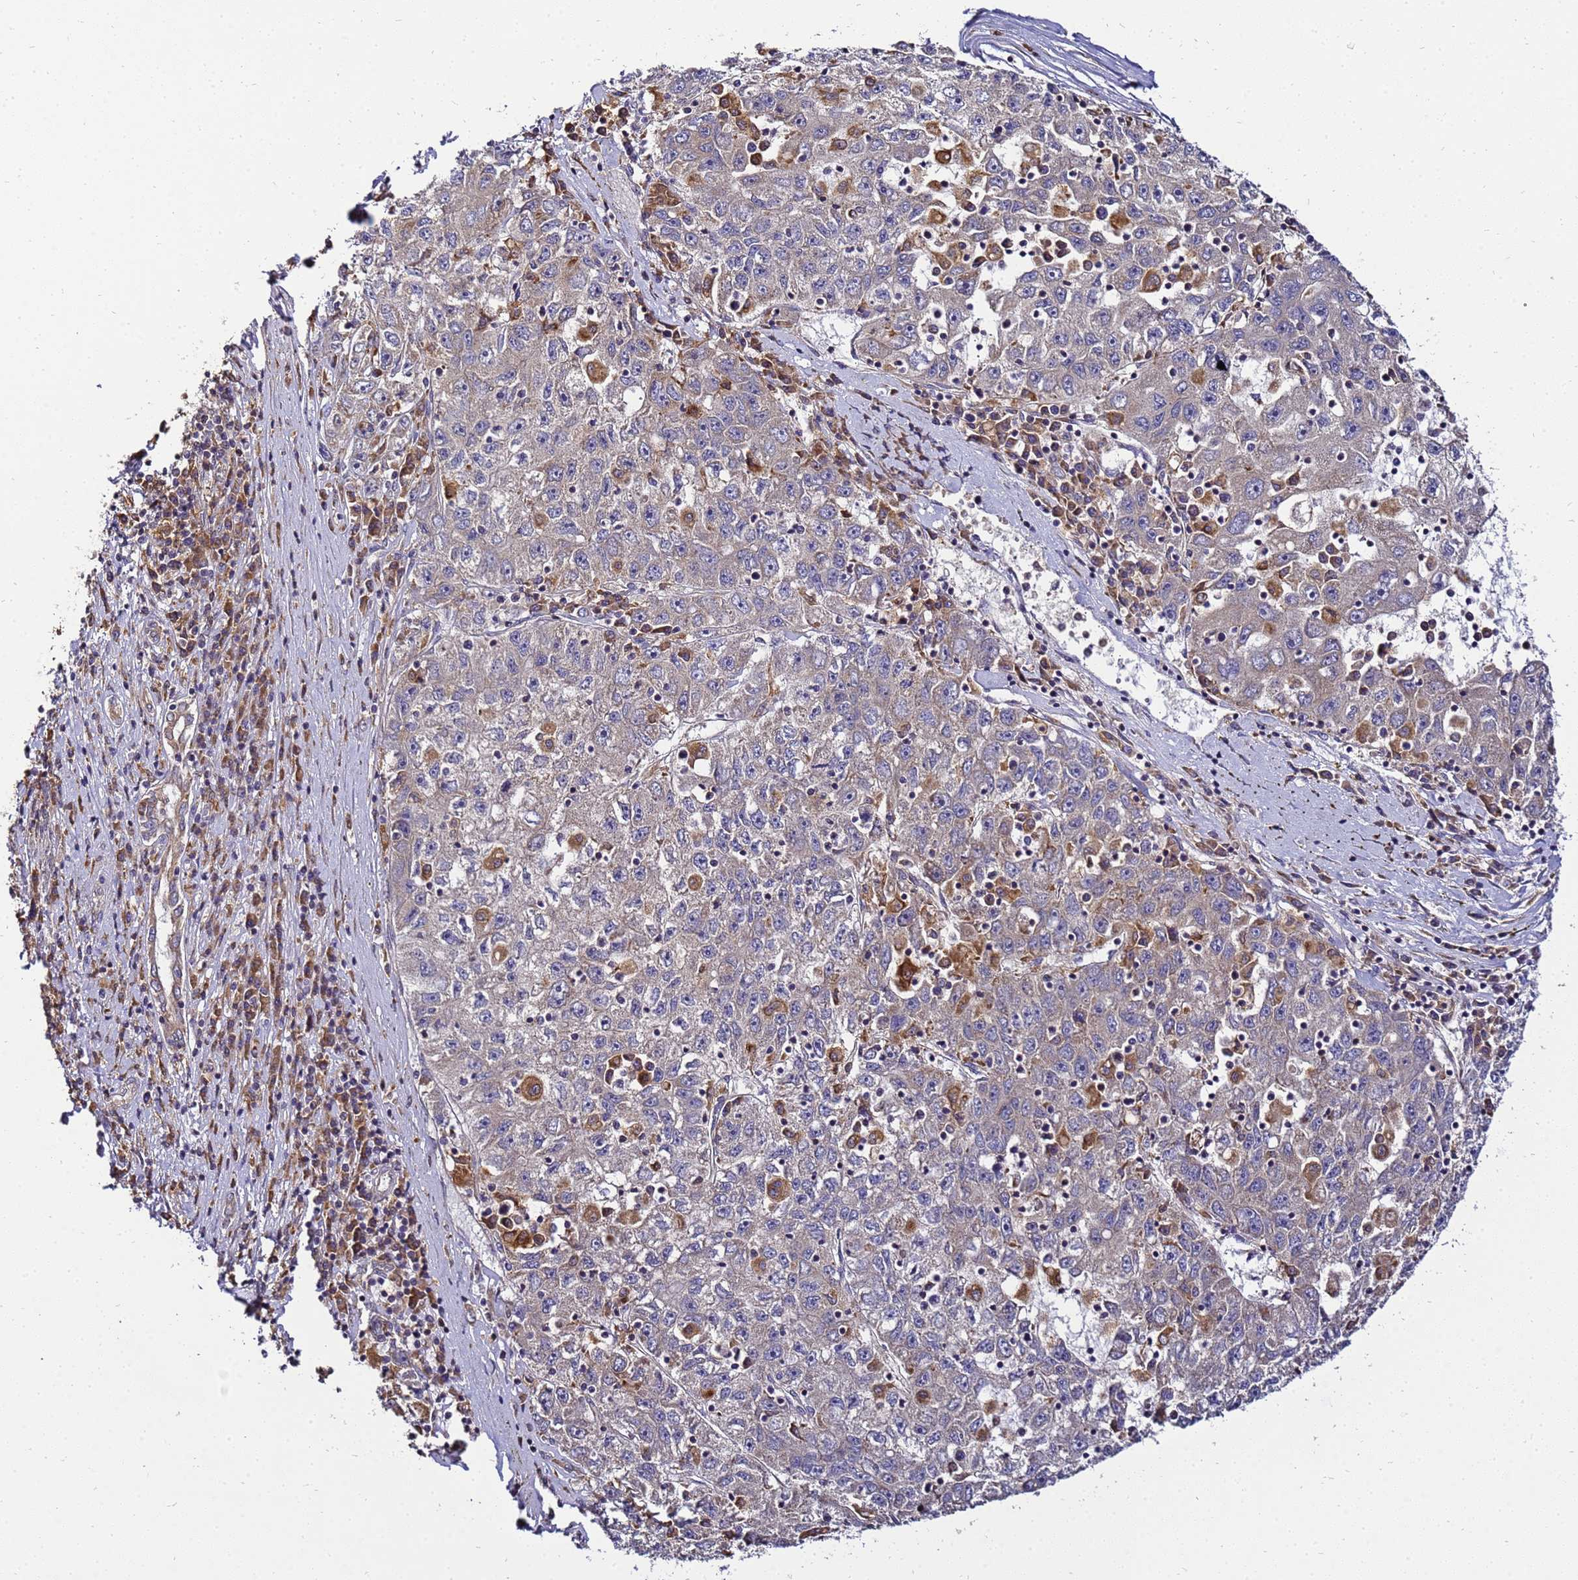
{"staining": {"intensity": "negative", "quantity": "none", "location": "none"}, "tissue": "liver cancer", "cell_type": "Tumor cells", "image_type": "cancer", "snomed": [{"axis": "morphology", "description": "Carcinoma, Hepatocellular, NOS"}, {"axis": "topography", "description": "Liver"}], "caption": "Tumor cells are negative for brown protein staining in hepatocellular carcinoma (liver).", "gene": "ADPGK", "patient": {"sex": "male", "age": 49}}